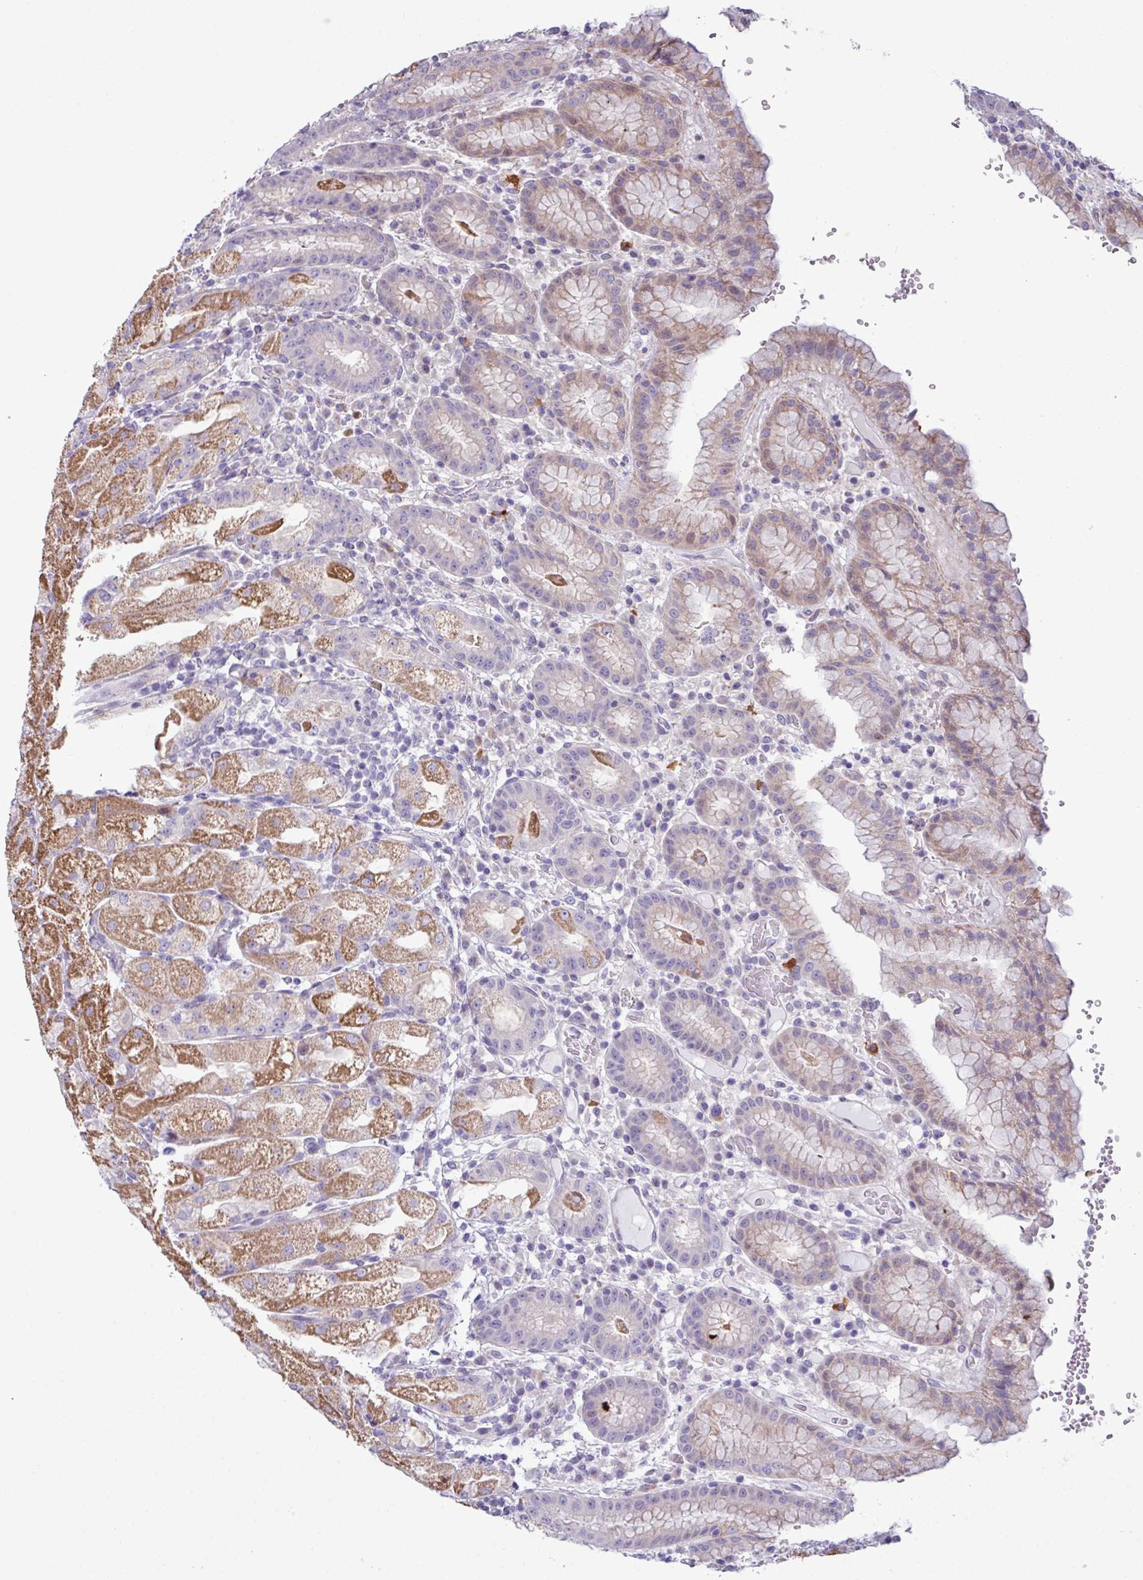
{"staining": {"intensity": "moderate", "quantity": "25%-75%", "location": "cytoplasmic/membranous"}, "tissue": "stomach", "cell_type": "Glandular cells", "image_type": "normal", "snomed": [{"axis": "morphology", "description": "Normal tissue, NOS"}, {"axis": "topography", "description": "Stomach, upper"}], "caption": "Brown immunohistochemical staining in benign human stomach displays moderate cytoplasmic/membranous expression in about 25%-75% of glandular cells.", "gene": "IRGC", "patient": {"sex": "male", "age": 52}}